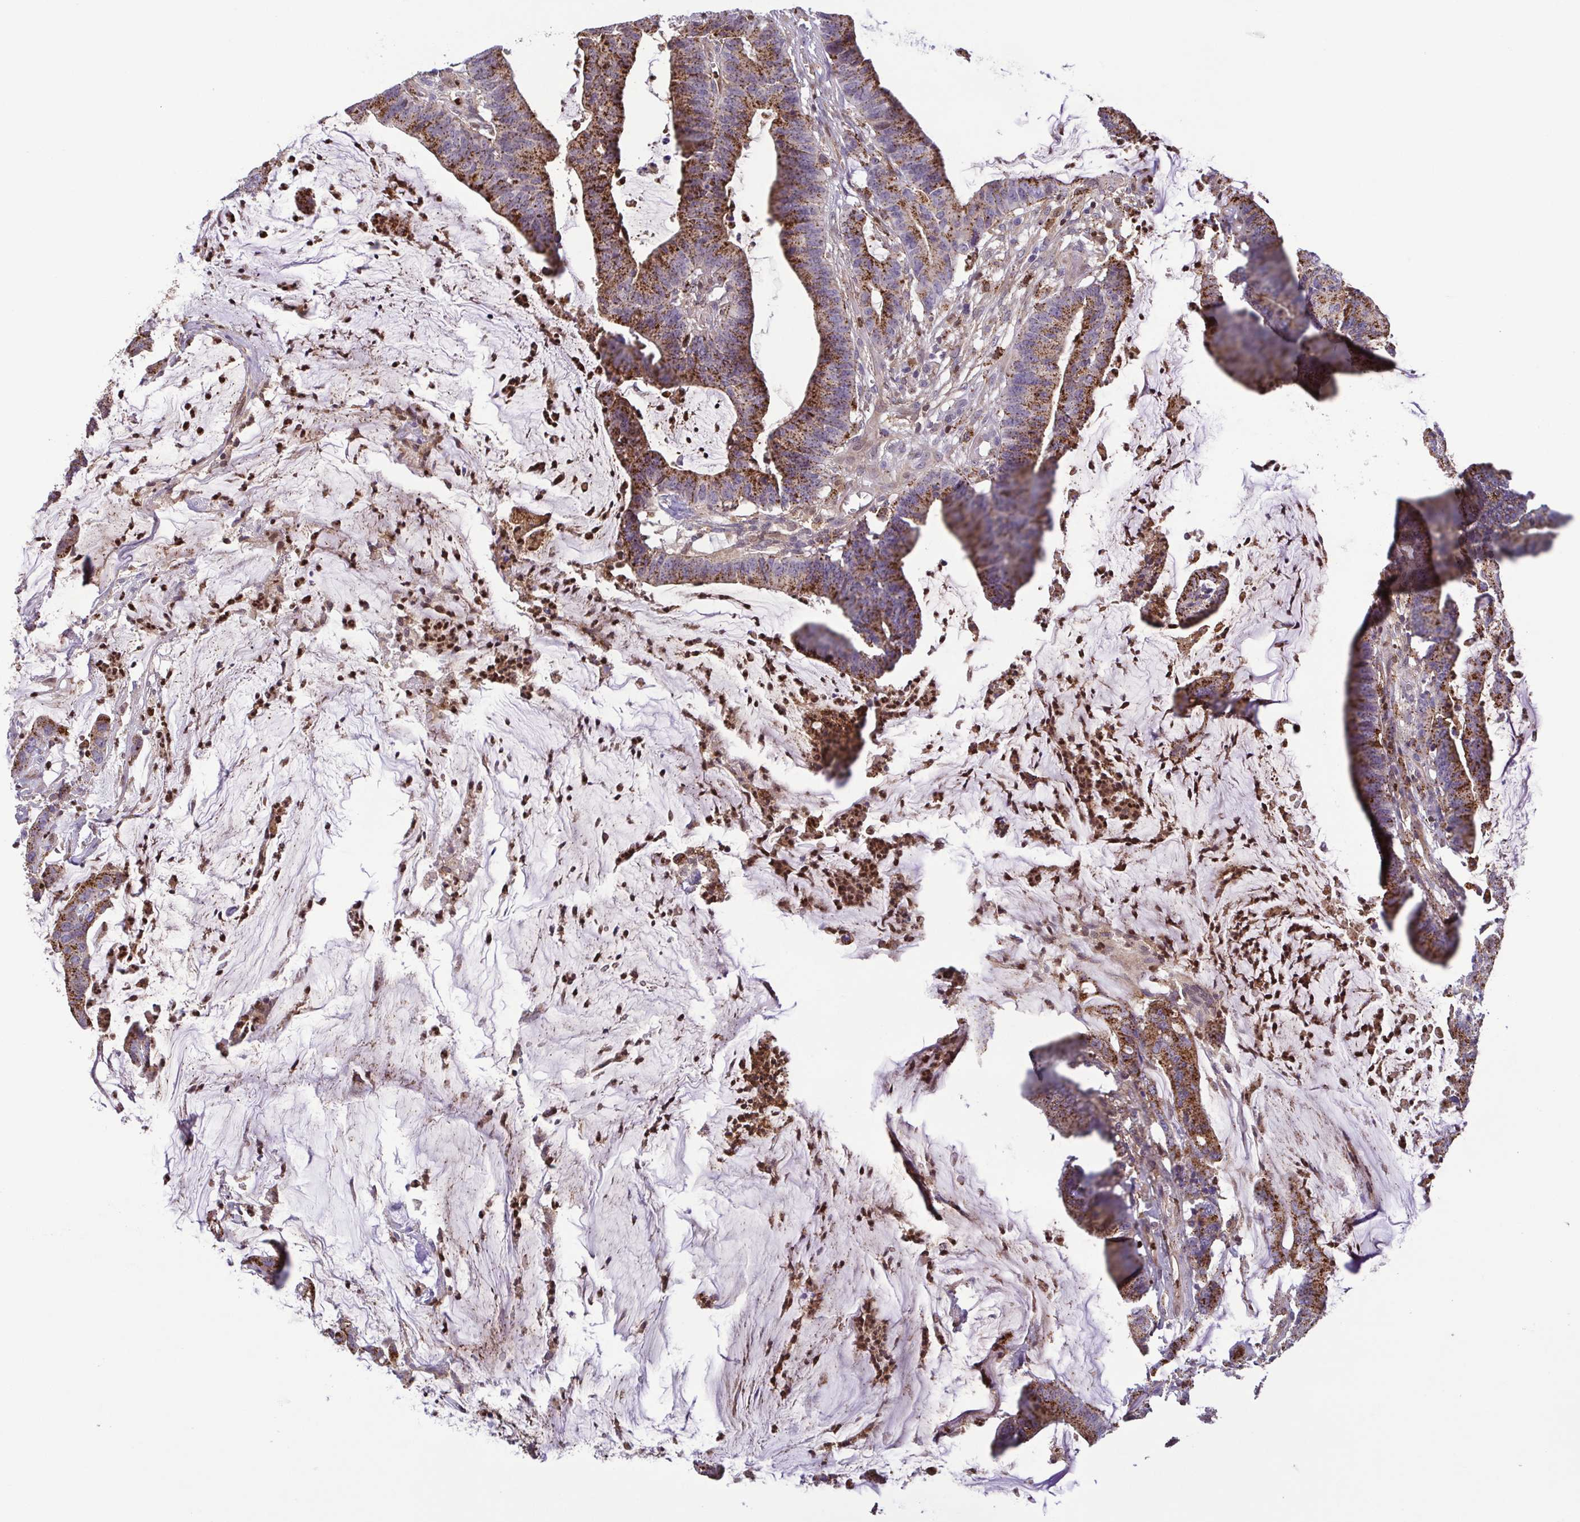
{"staining": {"intensity": "moderate", "quantity": ">75%", "location": "cytoplasmic/membranous"}, "tissue": "colorectal cancer", "cell_type": "Tumor cells", "image_type": "cancer", "snomed": [{"axis": "morphology", "description": "Adenocarcinoma, NOS"}, {"axis": "topography", "description": "Colon"}], "caption": "Immunohistochemistry micrograph of adenocarcinoma (colorectal) stained for a protein (brown), which exhibits medium levels of moderate cytoplasmic/membranous positivity in about >75% of tumor cells.", "gene": "CHMP1B", "patient": {"sex": "female", "age": 78}}